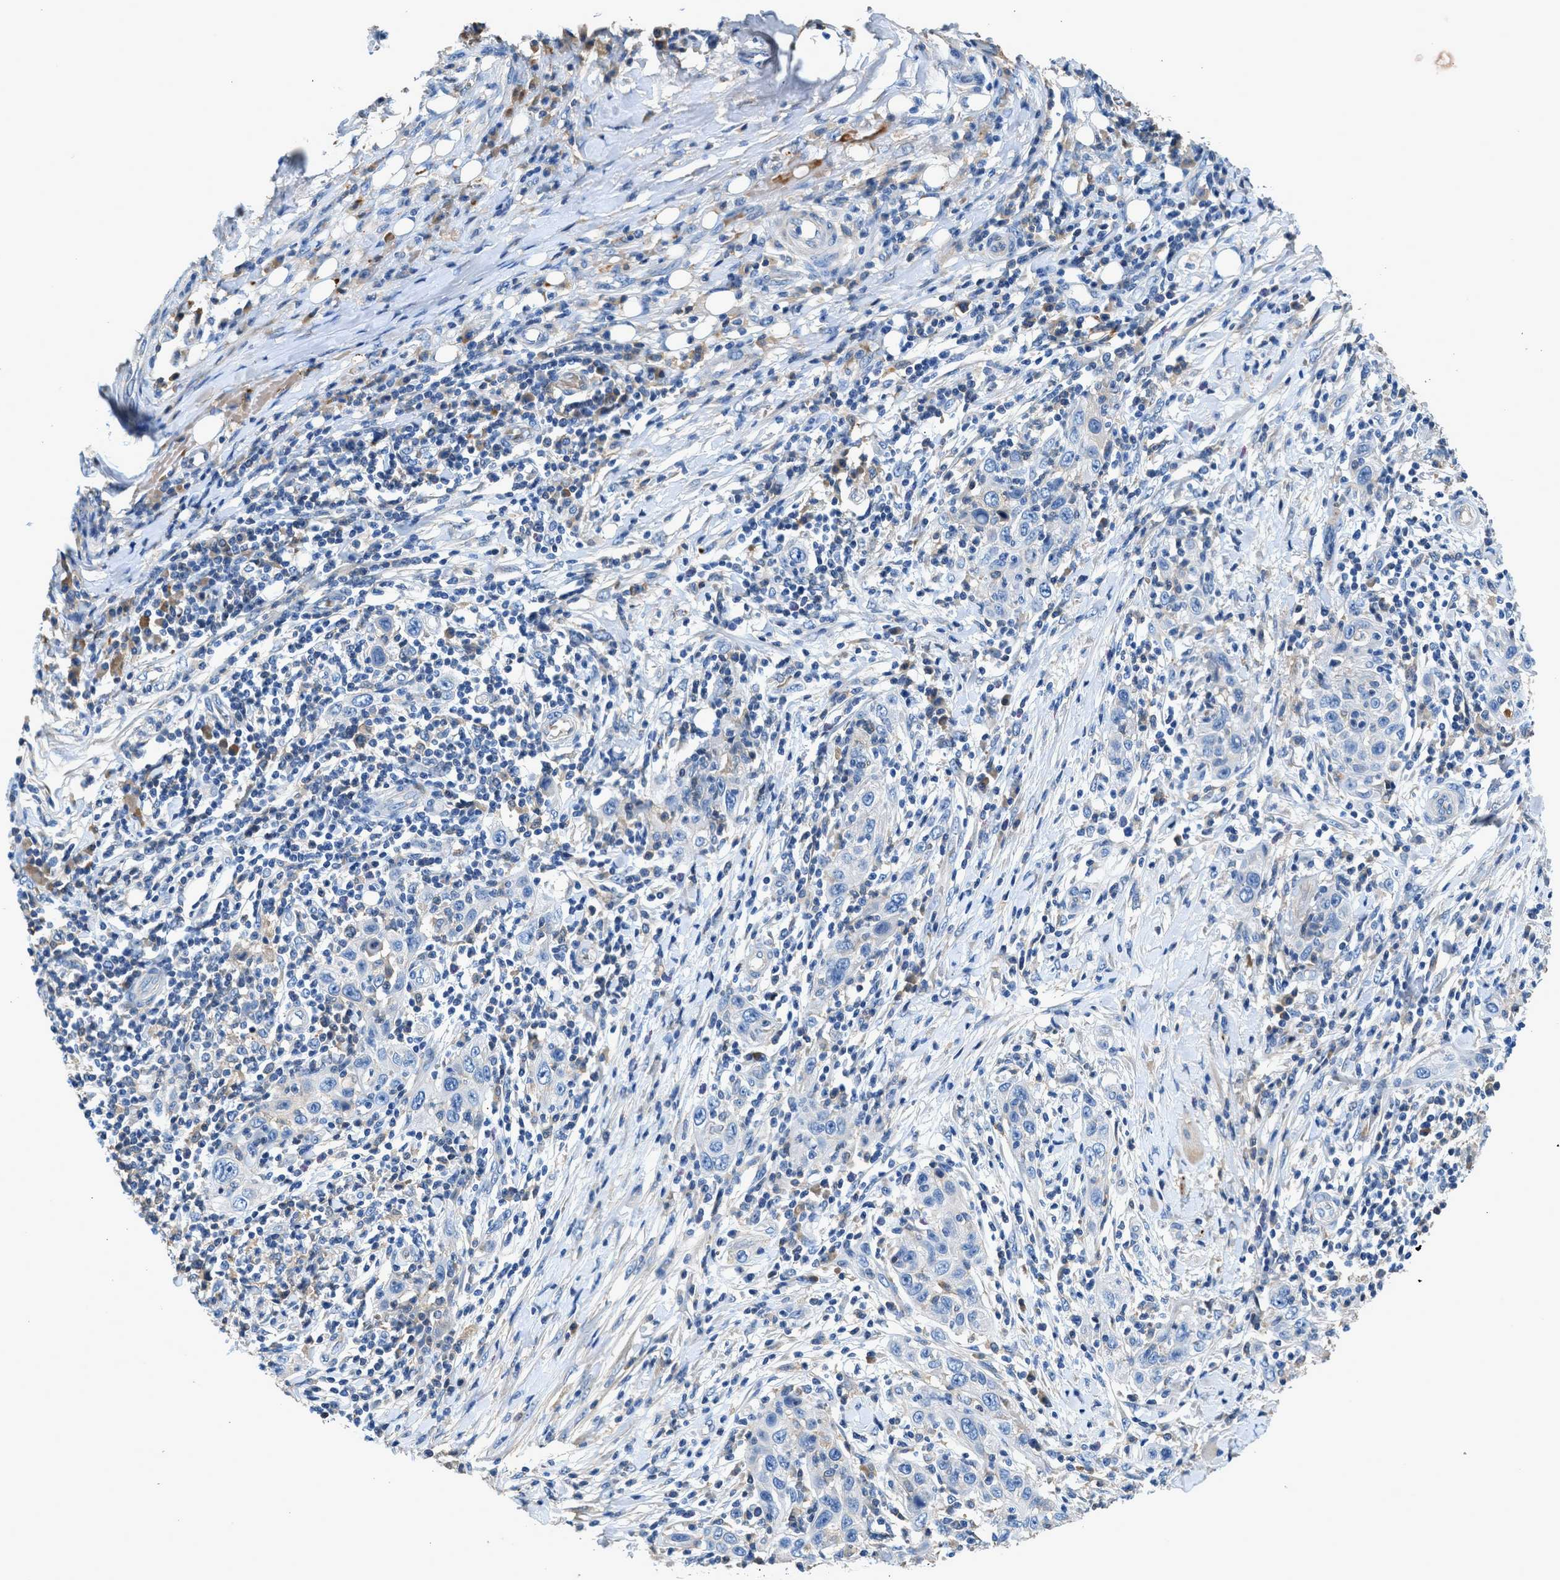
{"staining": {"intensity": "negative", "quantity": "none", "location": "none"}, "tissue": "skin cancer", "cell_type": "Tumor cells", "image_type": "cancer", "snomed": [{"axis": "morphology", "description": "Squamous cell carcinoma, NOS"}, {"axis": "topography", "description": "Skin"}], "caption": "Tumor cells show no significant protein staining in squamous cell carcinoma (skin).", "gene": "RWDD2B", "patient": {"sex": "female", "age": 88}}